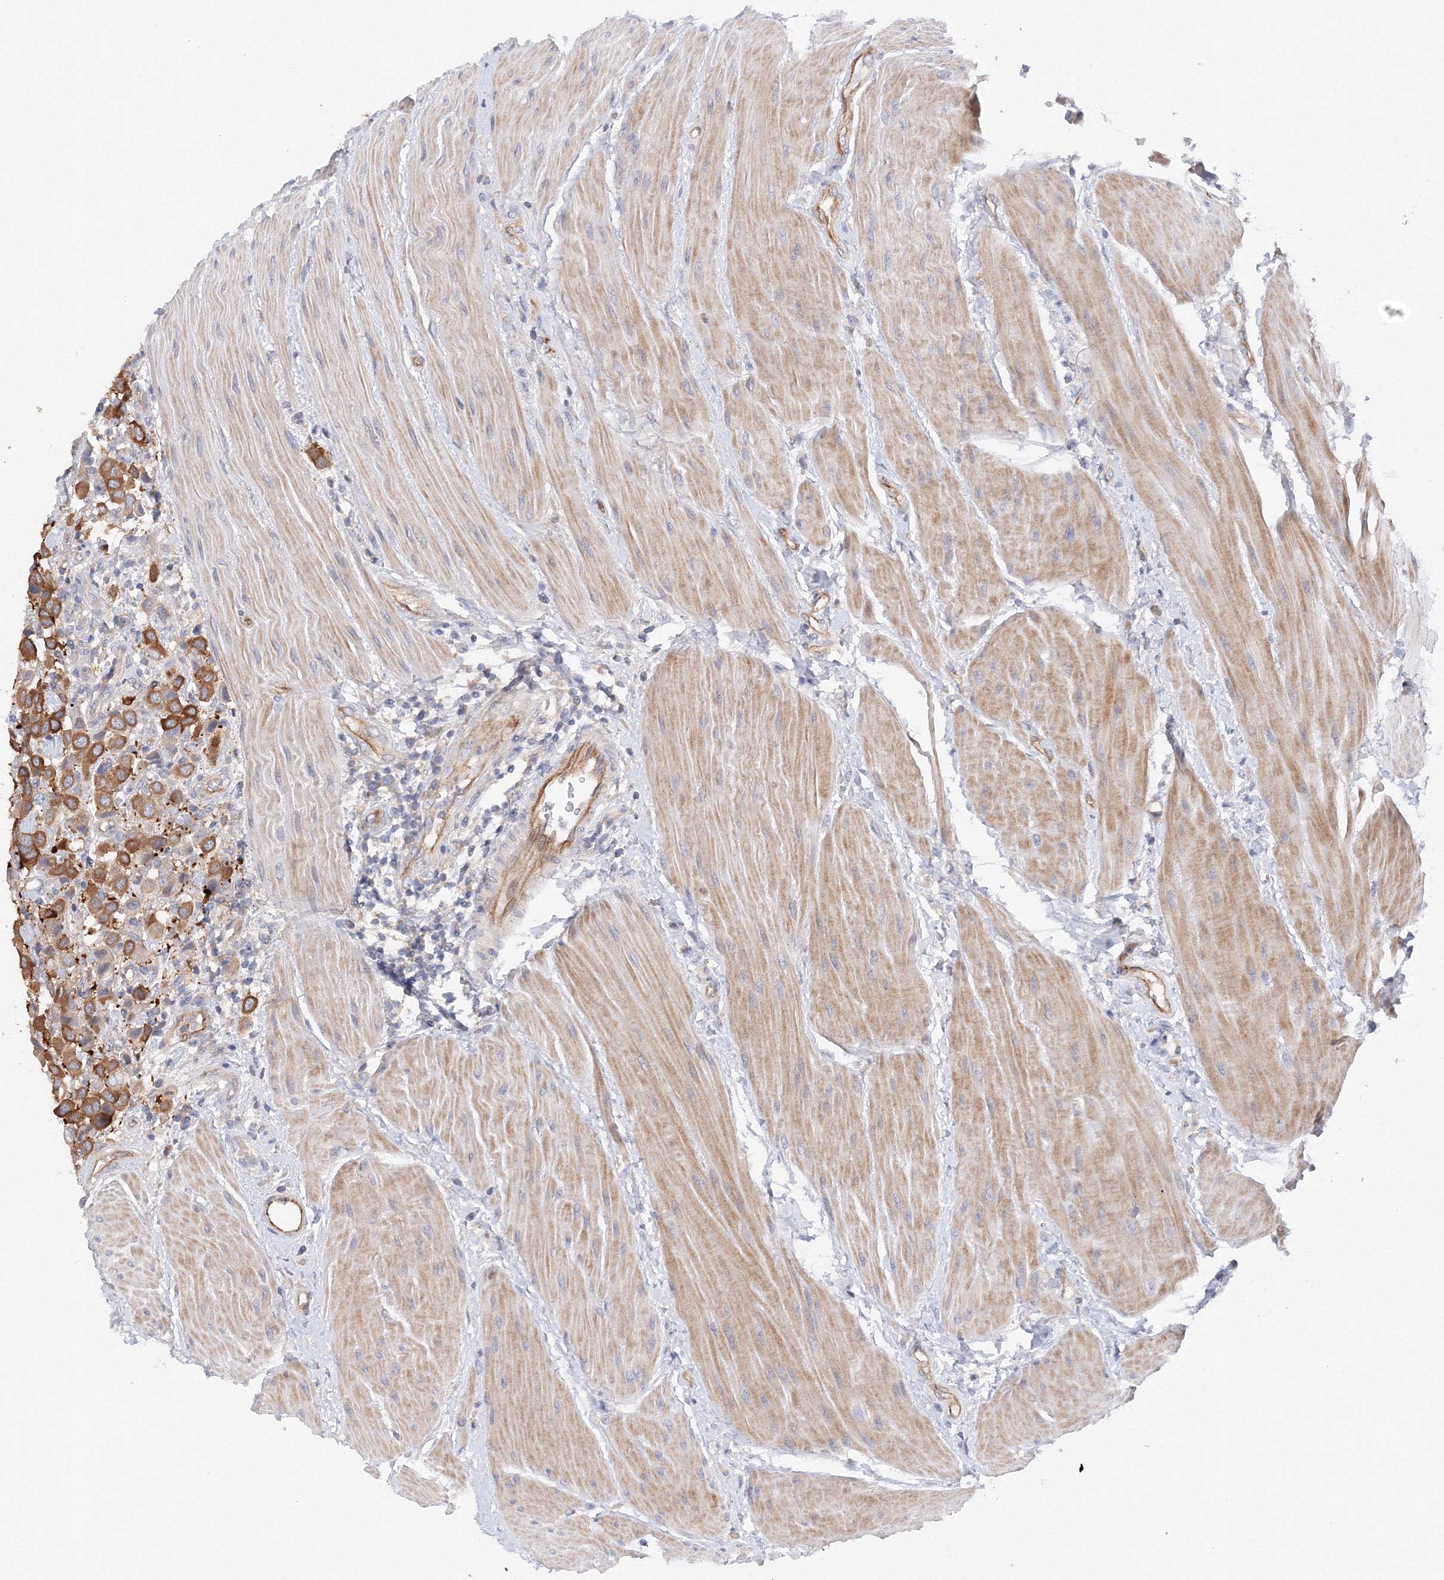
{"staining": {"intensity": "moderate", "quantity": ">75%", "location": "cytoplasmic/membranous"}, "tissue": "urothelial cancer", "cell_type": "Tumor cells", "image_type": "cancer", "snomed": [{"axis": "morphology", "description": "Urothelial carcinoma, High grade"}, {"axis": "topography", "description": "Urinary bladder"}], "caption": "Moderate cytoplasmic/membranous expression is seen in about >75% of tumor cells in high-grade urothelial carcinoma.", "gene": "DIS3L2", "patient": {"sex": "male", "age": 50}}